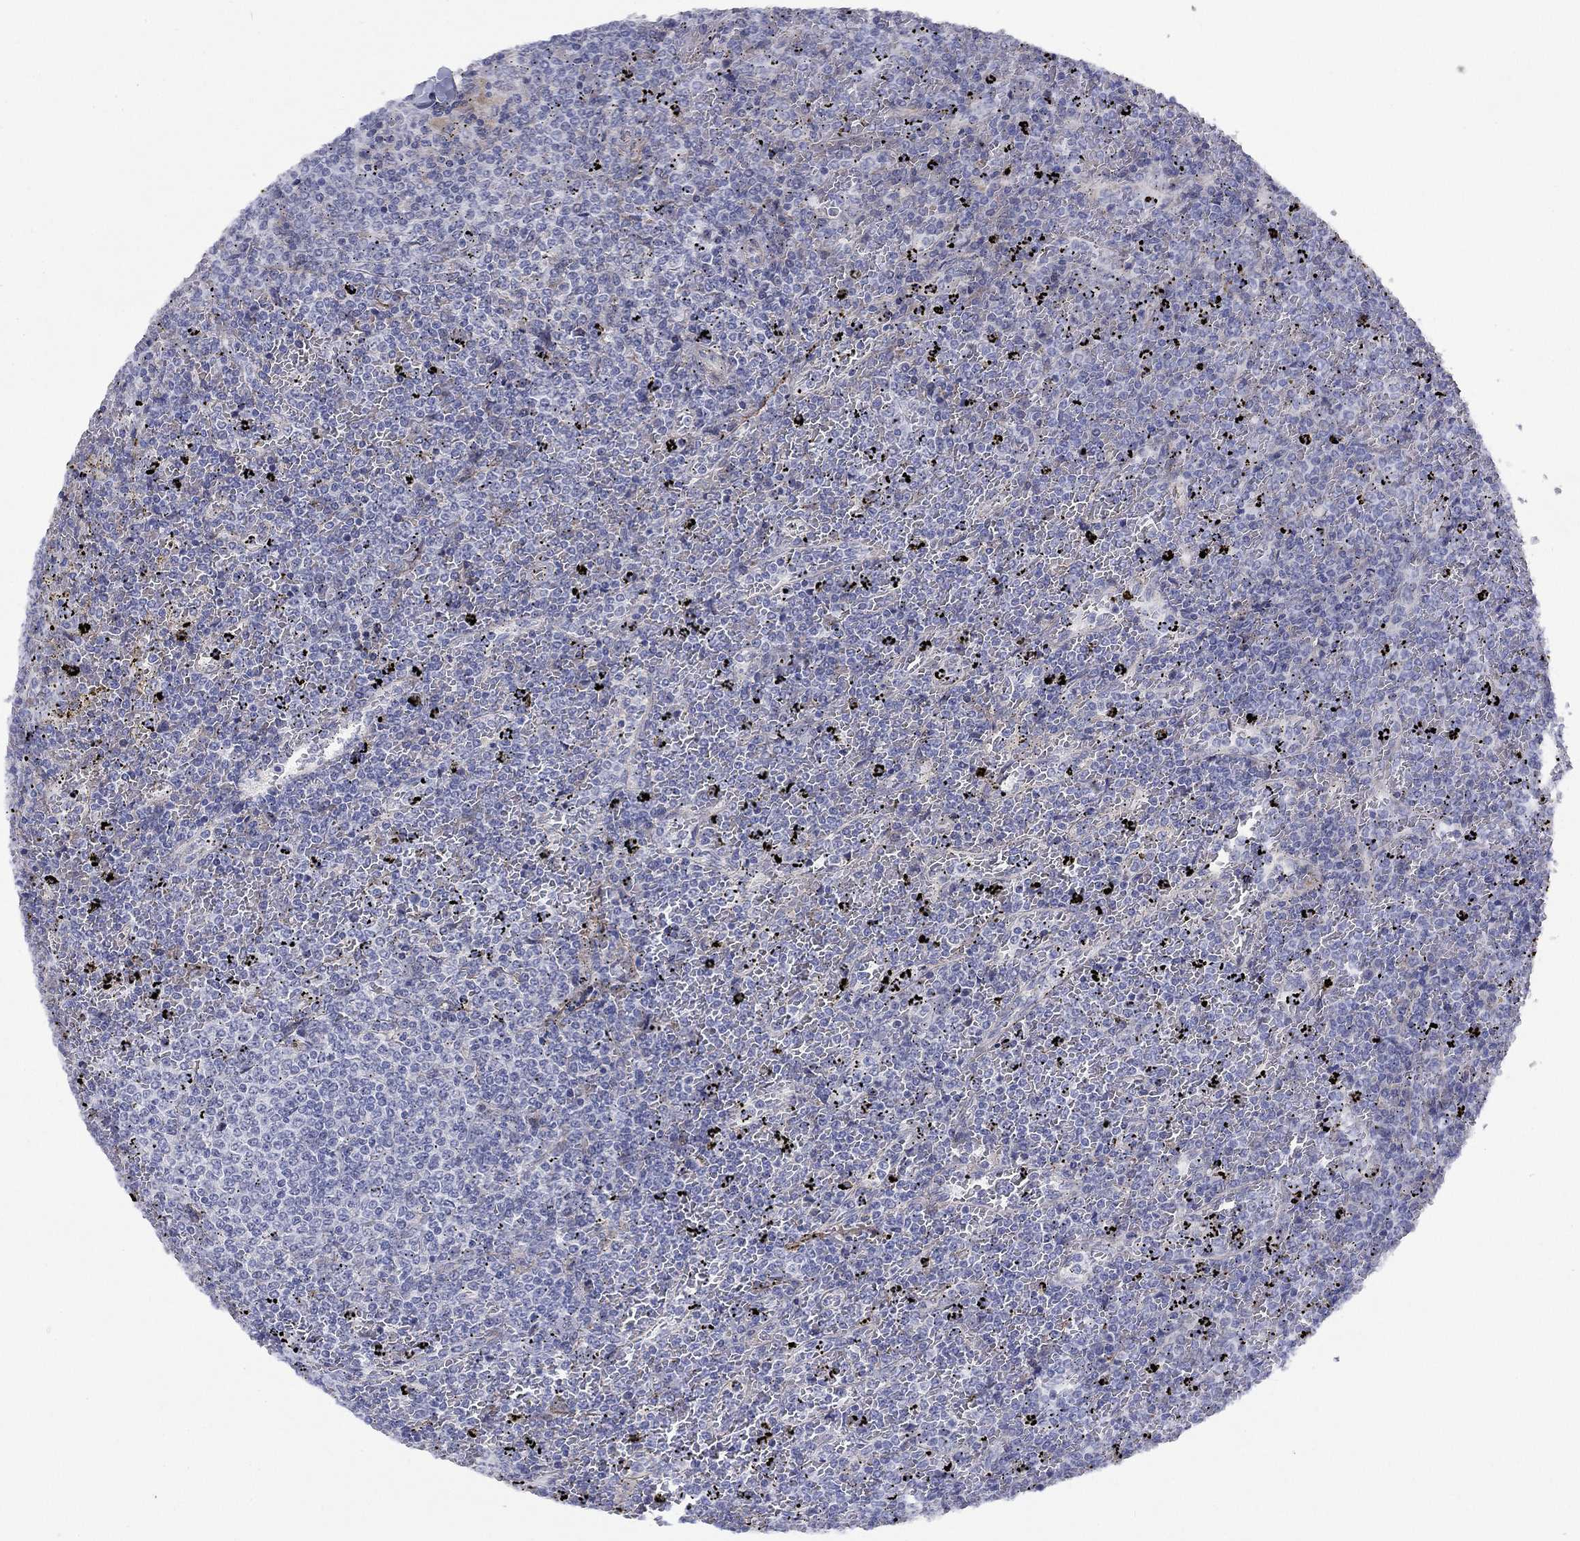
{"staining": {"intensity": "negative", "quantity": "none", "location": "none"}, "tissue": "lymphoma", "cell_type": "Tumor cells", "image_type": "cancer", "snomed": [{"axis": "morphology", "description": "Malignant lymphoma, non-Hodgkin's type, Low grade"}, {"axis": "topography", "description": "Spleen"}], "caption": "High power microscopy image of an immunohistochemistry (IHC) histopathology image of lymphoma, revealing no significant positivity in tumor cells.", "gene": "SLC1A1", "patient": {"sex": "female", "age": 77}}